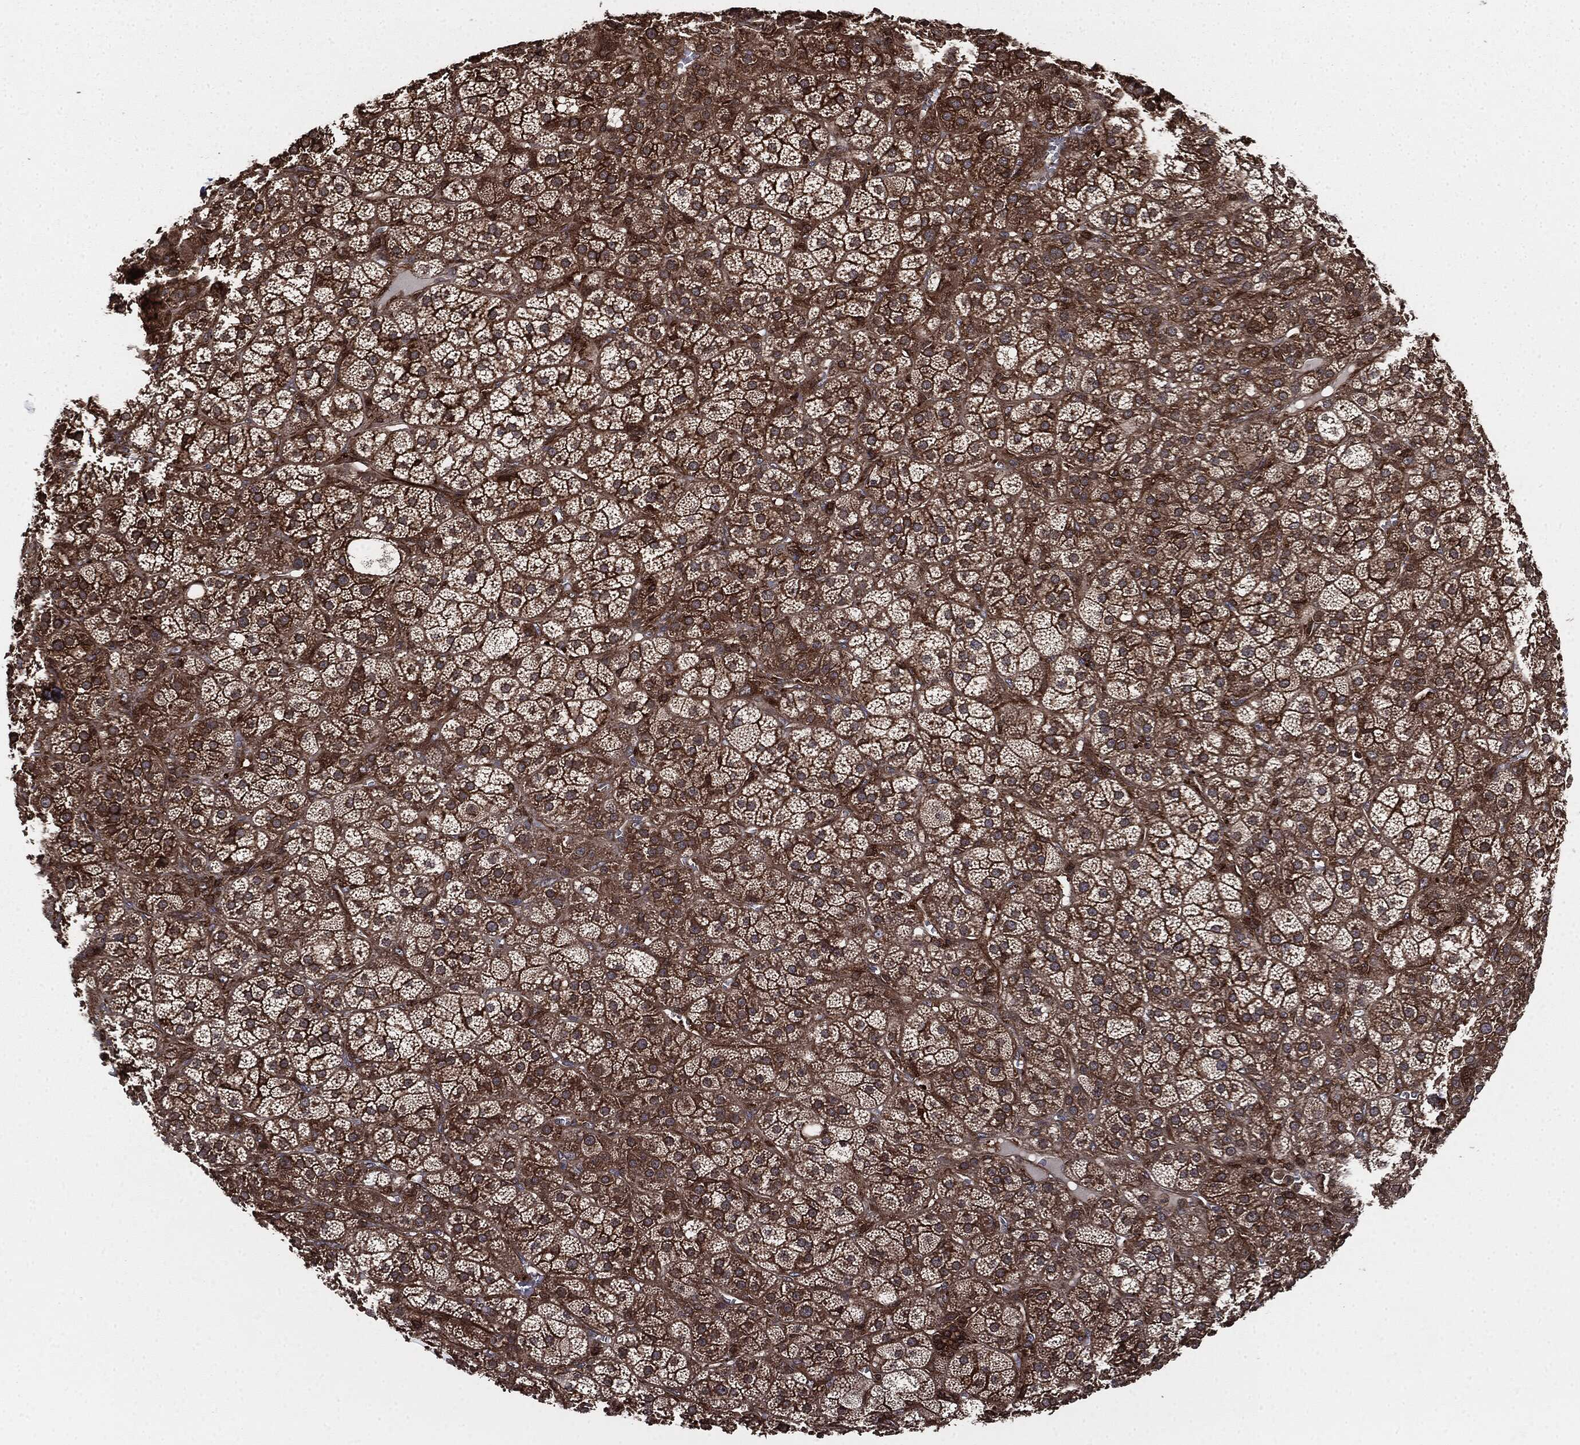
{"staining": {"intensity": "moderate", "quantity": ">75%", "location": "cytoplasmic/membranous"}, "tissue": "adrenal gland", "cell_type": "Glandular cells", "image_type": "normal", "snomed": [{"axis": "morphology", "description": "Normal tissue, NOS"}, {"axis": "topography", "description": "Adrenal gland"}], "caption": "Protein expression analysis of benign human adrenal gland reveals moderate cytoplasmic/membranous expression in approximately >75% of glandular cells. The staining was performed using DAB to visualize the protein expression in brown, while the nuclei were stained in blue with hematoxylin (Magnification: 20x).", "gene": "RAP1GDS1", "patient": {"sex": "female", "age": 60}}